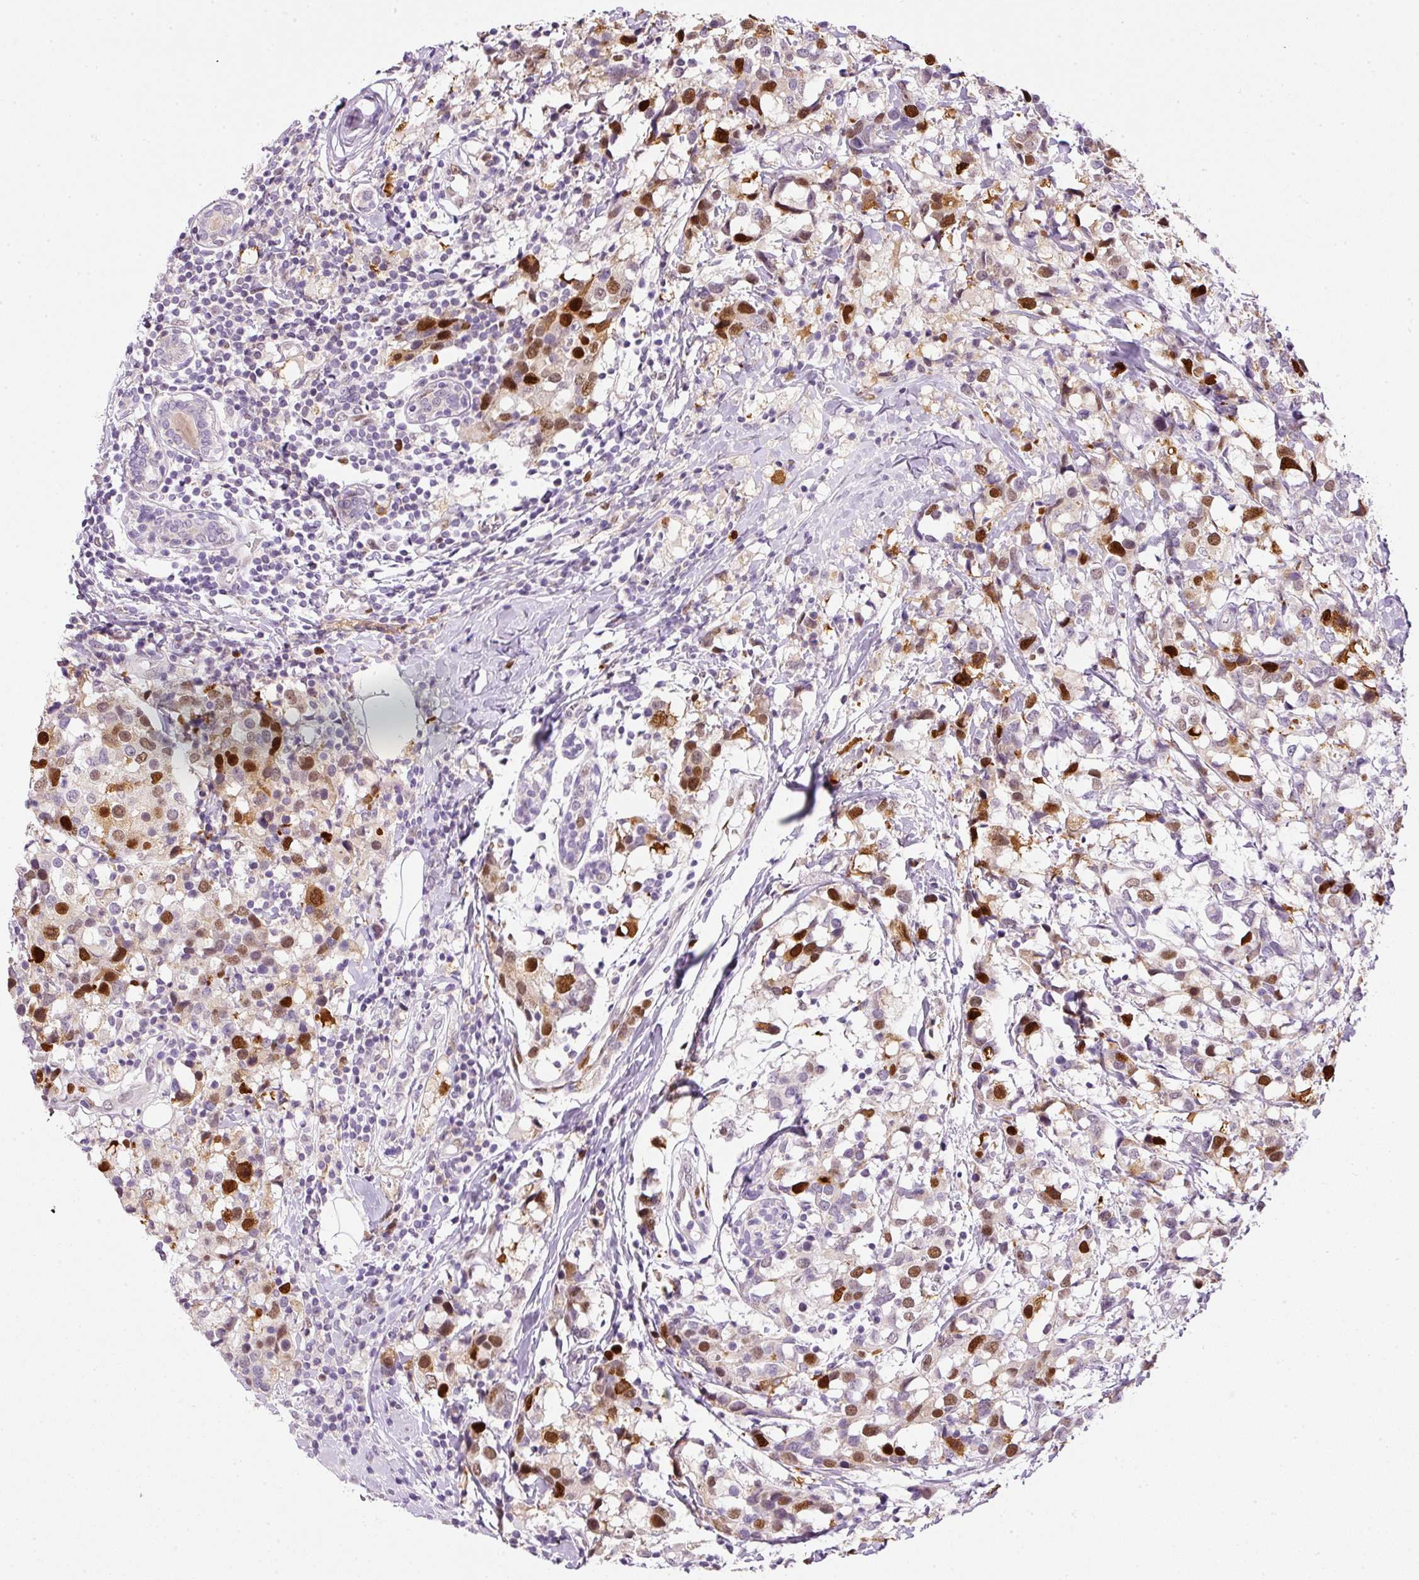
{"staining": {"intensity": "strong", "quantity": ">75%", "location": "nuclear"}, "tissue": "breast cancer", "cell_type": "Tumor cells", "image_type": "cancer", "snomed": [{"axis": "morphology", "description": "Lobular carcinoma"}, {"axis": "topography", "description": "Breast"}], "caption": "Lobular carcinoma (breast) stained with DAB immunohistochemistry (IHC) displays high levels of strong nuclear expression in approximately >75% of tumor cells.", "gene": "KPNA2", "patient": {"sex": "female", "age": 59}}